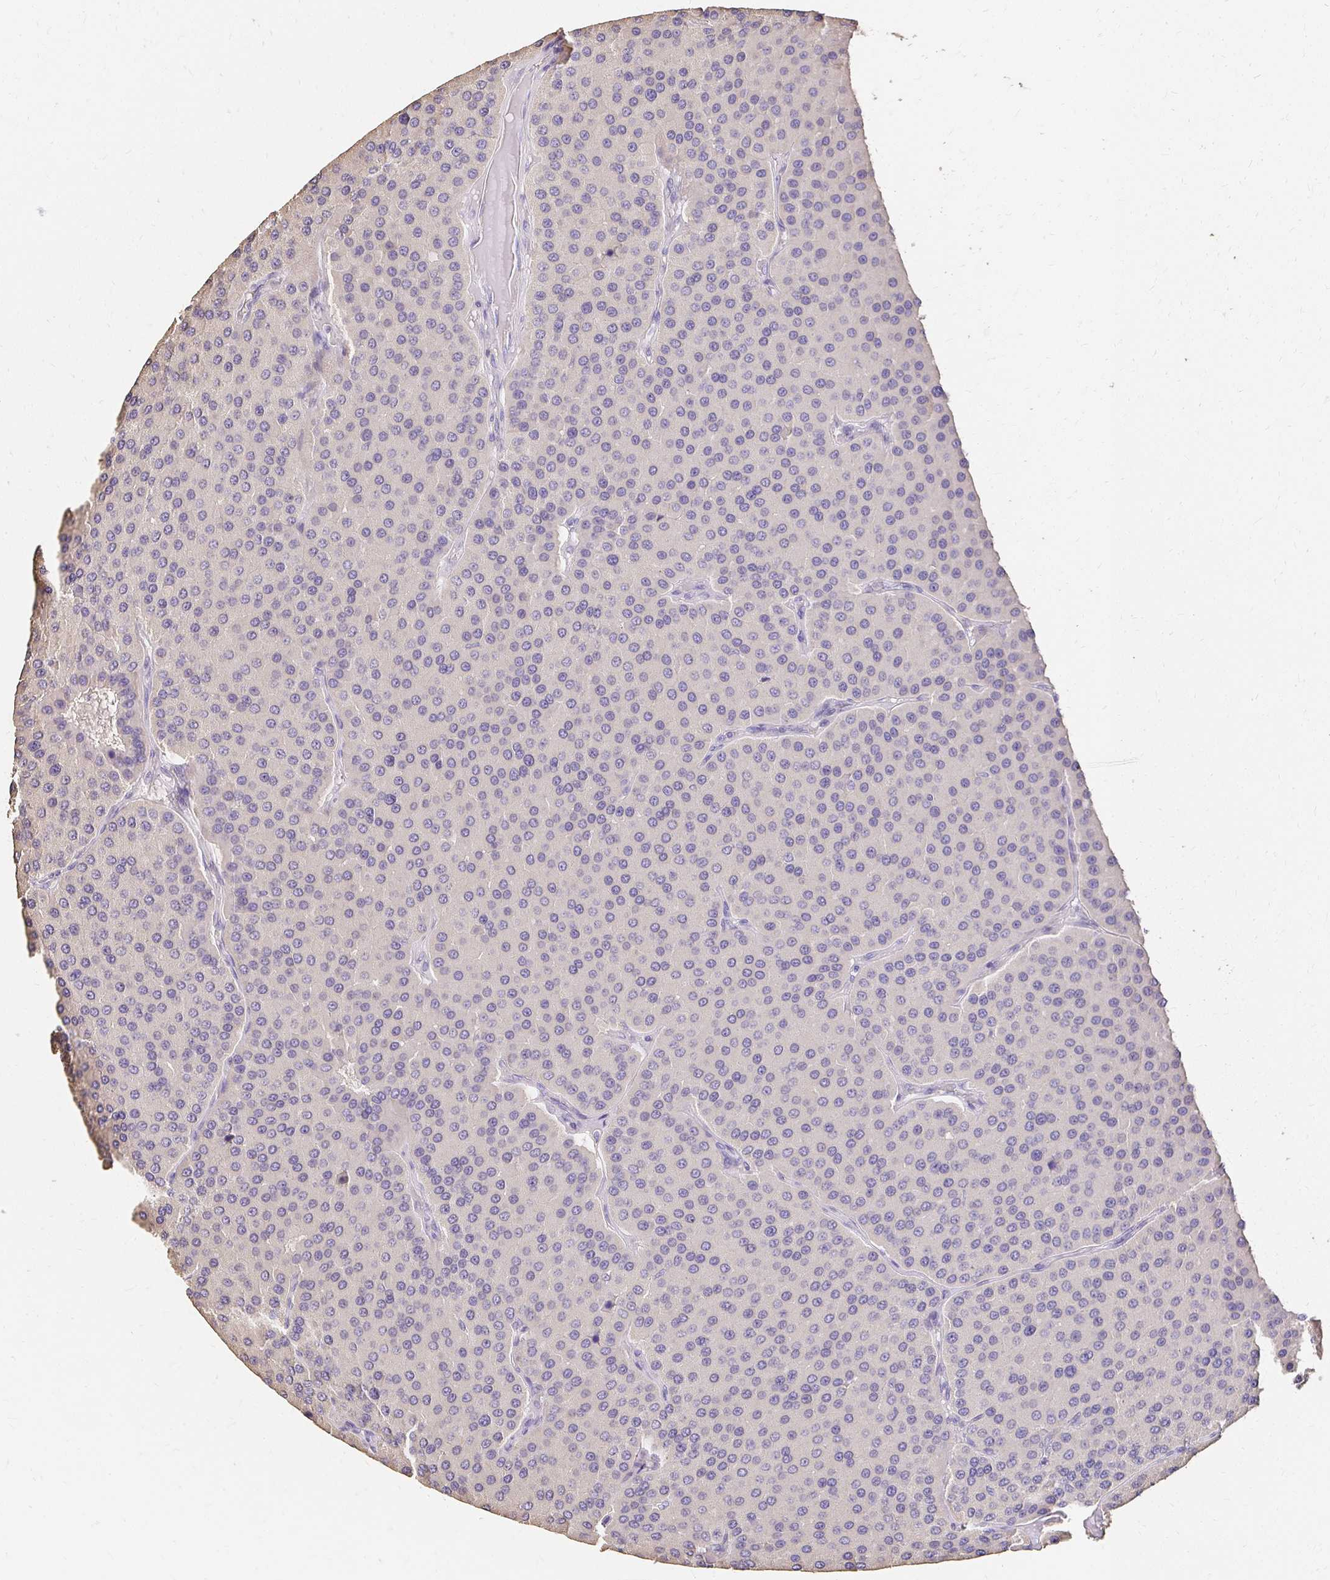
{"staining": {"intensity": "negative", "quantity": "none", "location": "none"}, "tissue": "parathyroid gland", "cell_type": "Glandular cells", "image_type": "normal", "snomed": [{"axis": "morphology", "description": "Normal tissue, NOS"}, {"axis": "morphology", "description": "Adenoma, NOS"}, {"axis": "topography", "description": "Parathyroid gland"}], "caption": "The image demonstrates no staining of glandular cells in unremarkable parathyroid gland. The staining is performed using DAB (3,3'-diaminobenzidine) brown chromogen with nuclei counter-stained in using hematoxylin.", "gene": "UGT1A6", "patient": {"sex": "female", "age": 86}}